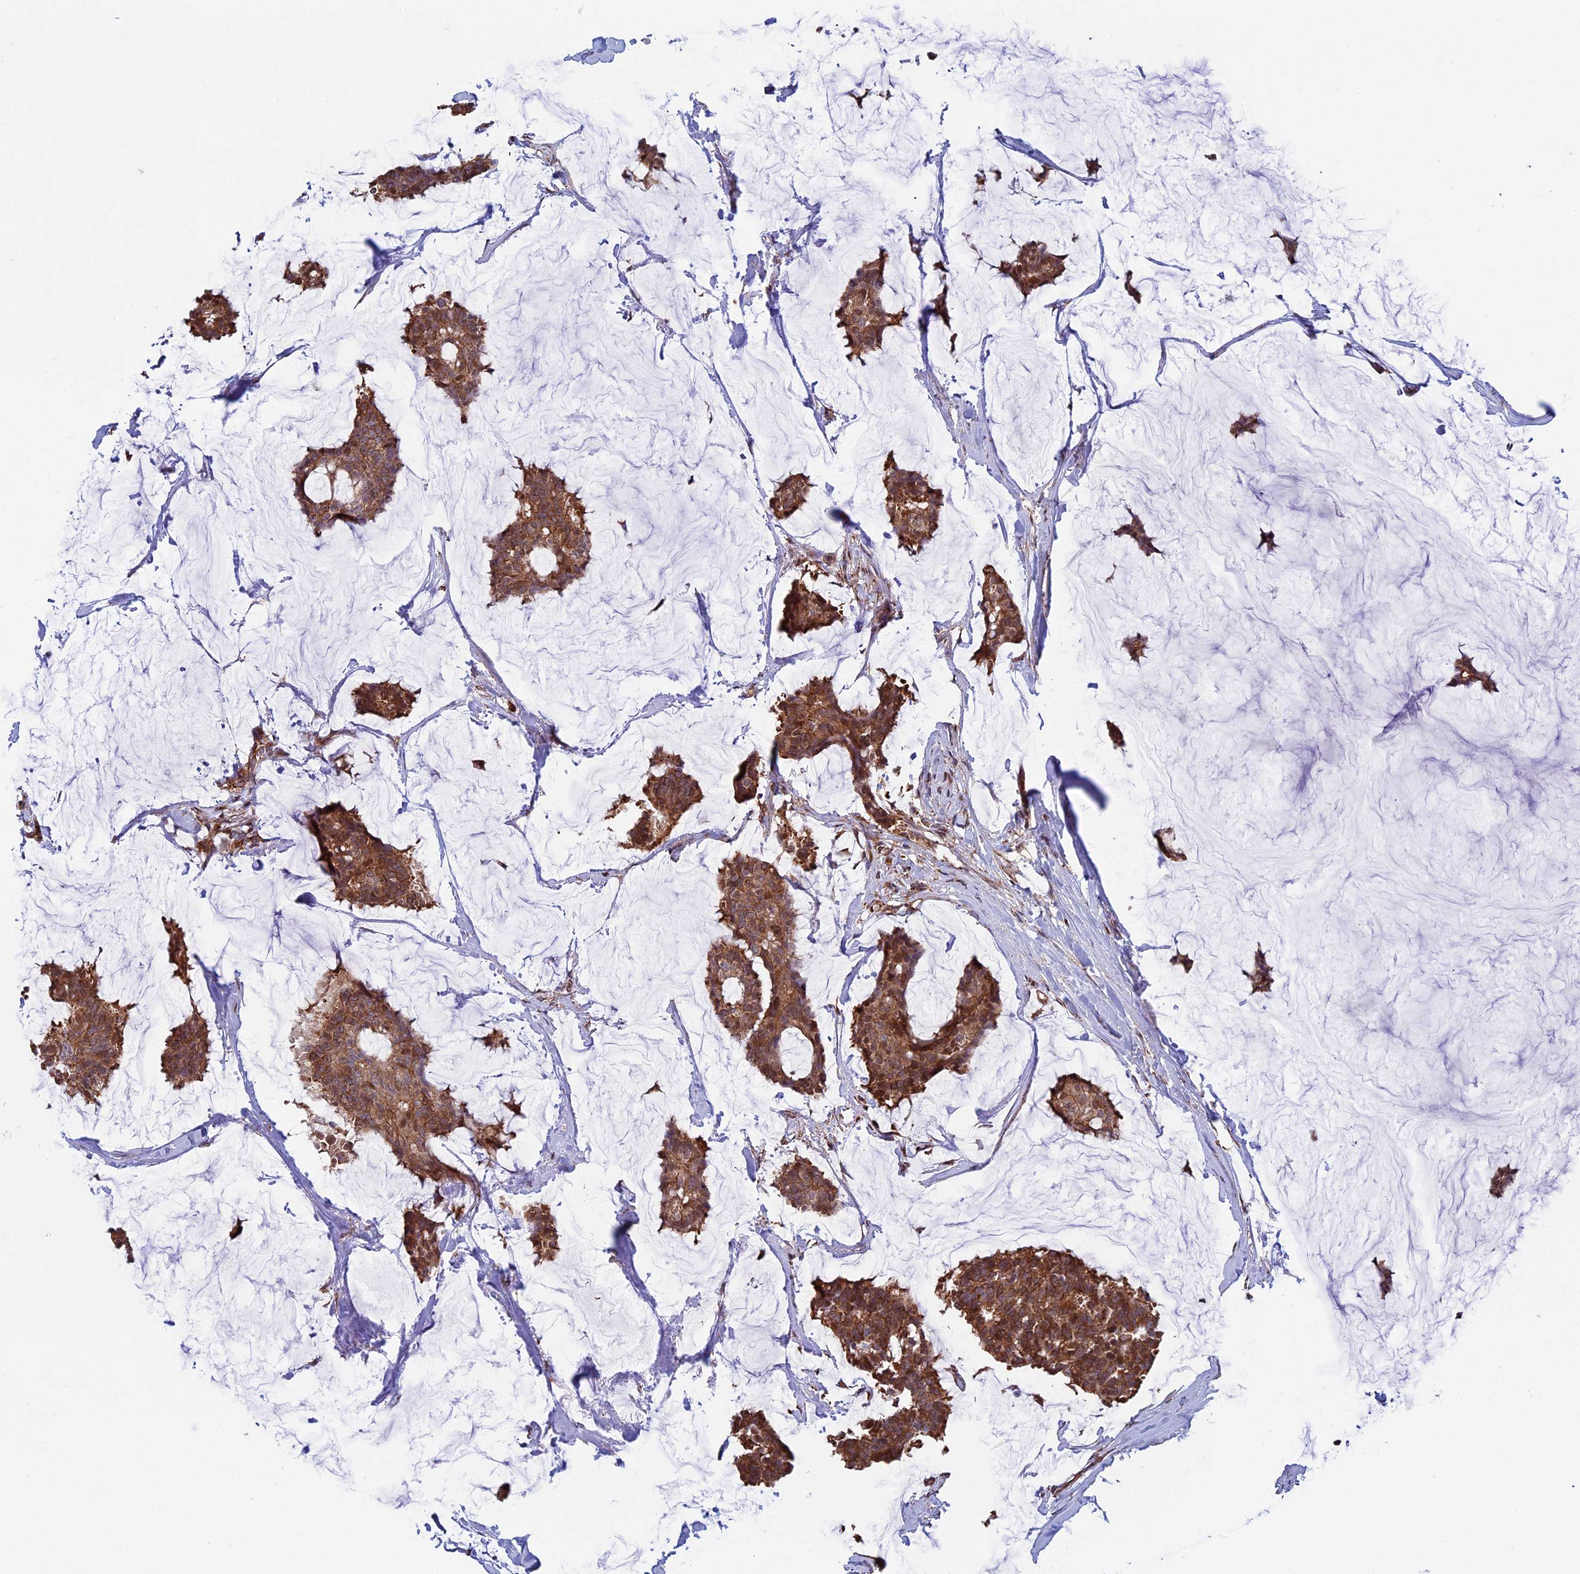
{"staining": {"intensity": "moderate", "quantity": ">75%", "location": "cytoplasmic/membranous"}, "tissue": "breast cancer", "cell_type": "Tumor cells", "image_type": "cancer", "snomed": [{"axis": "morphology", "description": "Duct carcinoma"}, {"axis": "topography", "description": "Breast"}], "caption": "This is a photomicrograph of immunohistochemistry staining of breast cancer, which shows moderate positivity in the cytoplasmic/membranous of tumor cells.", "gene": "CCDC8", "patient": {"sex": "female", "age": 93}}